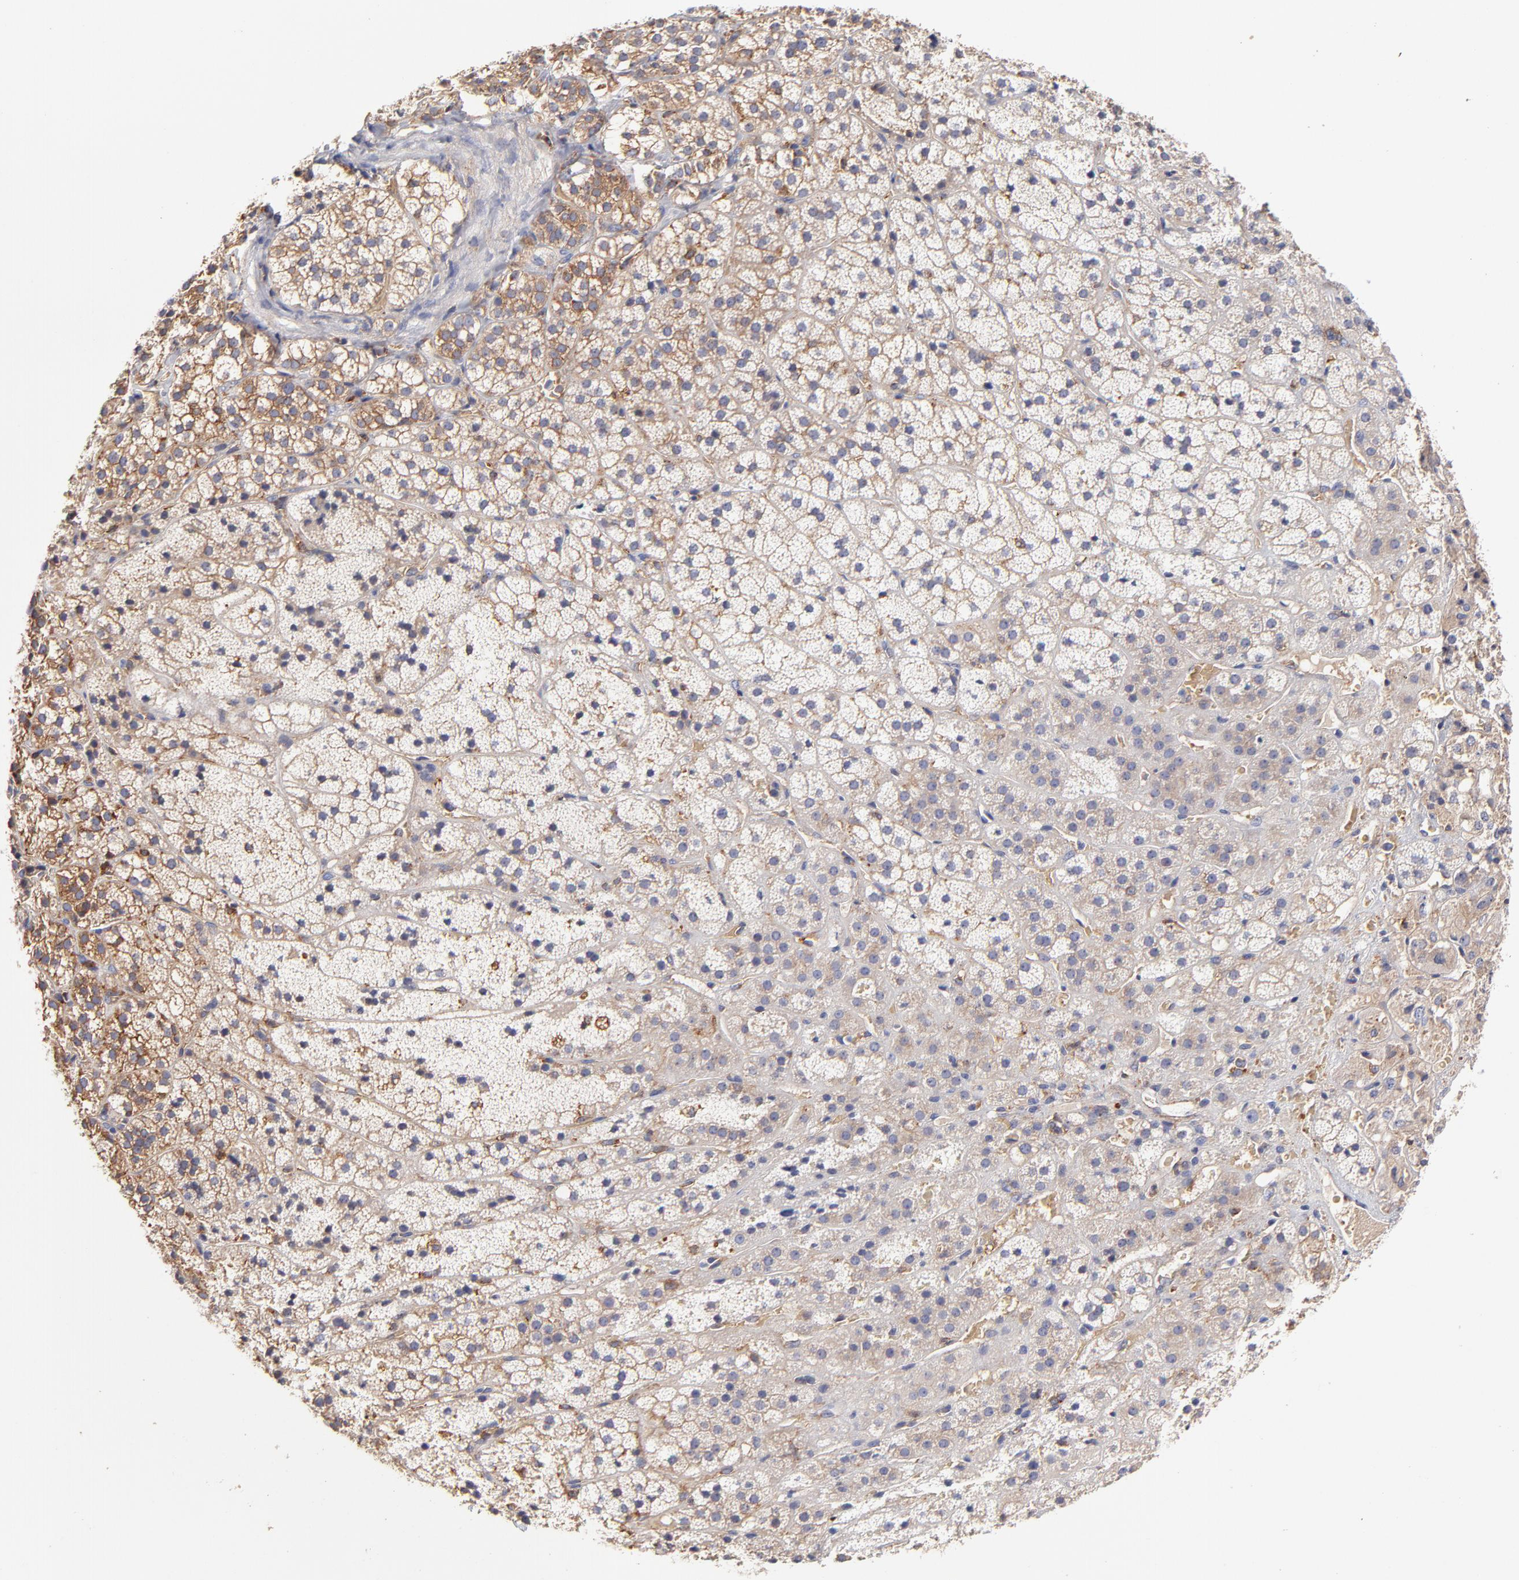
{"staining": {"intensity": "weak", "quantity": ">75%", "location": "cytoplasmic/membranous"}, "tissue": "adrenal gland", "cell_type": "Glandular cells", "image_type": "normal", "snomed": [{"axis": "morphology", "description": "Normal tissue, NOS"}, {"axis": "topography", "description": "Adrenal gland"}], "caption": "Weak cytoplasmic/membranous protein expression is identified in approximately >75% of glandular cells in adrenal gland.", "gene": "CD2AP", "patient": {"sex": "female", "age": 44}}